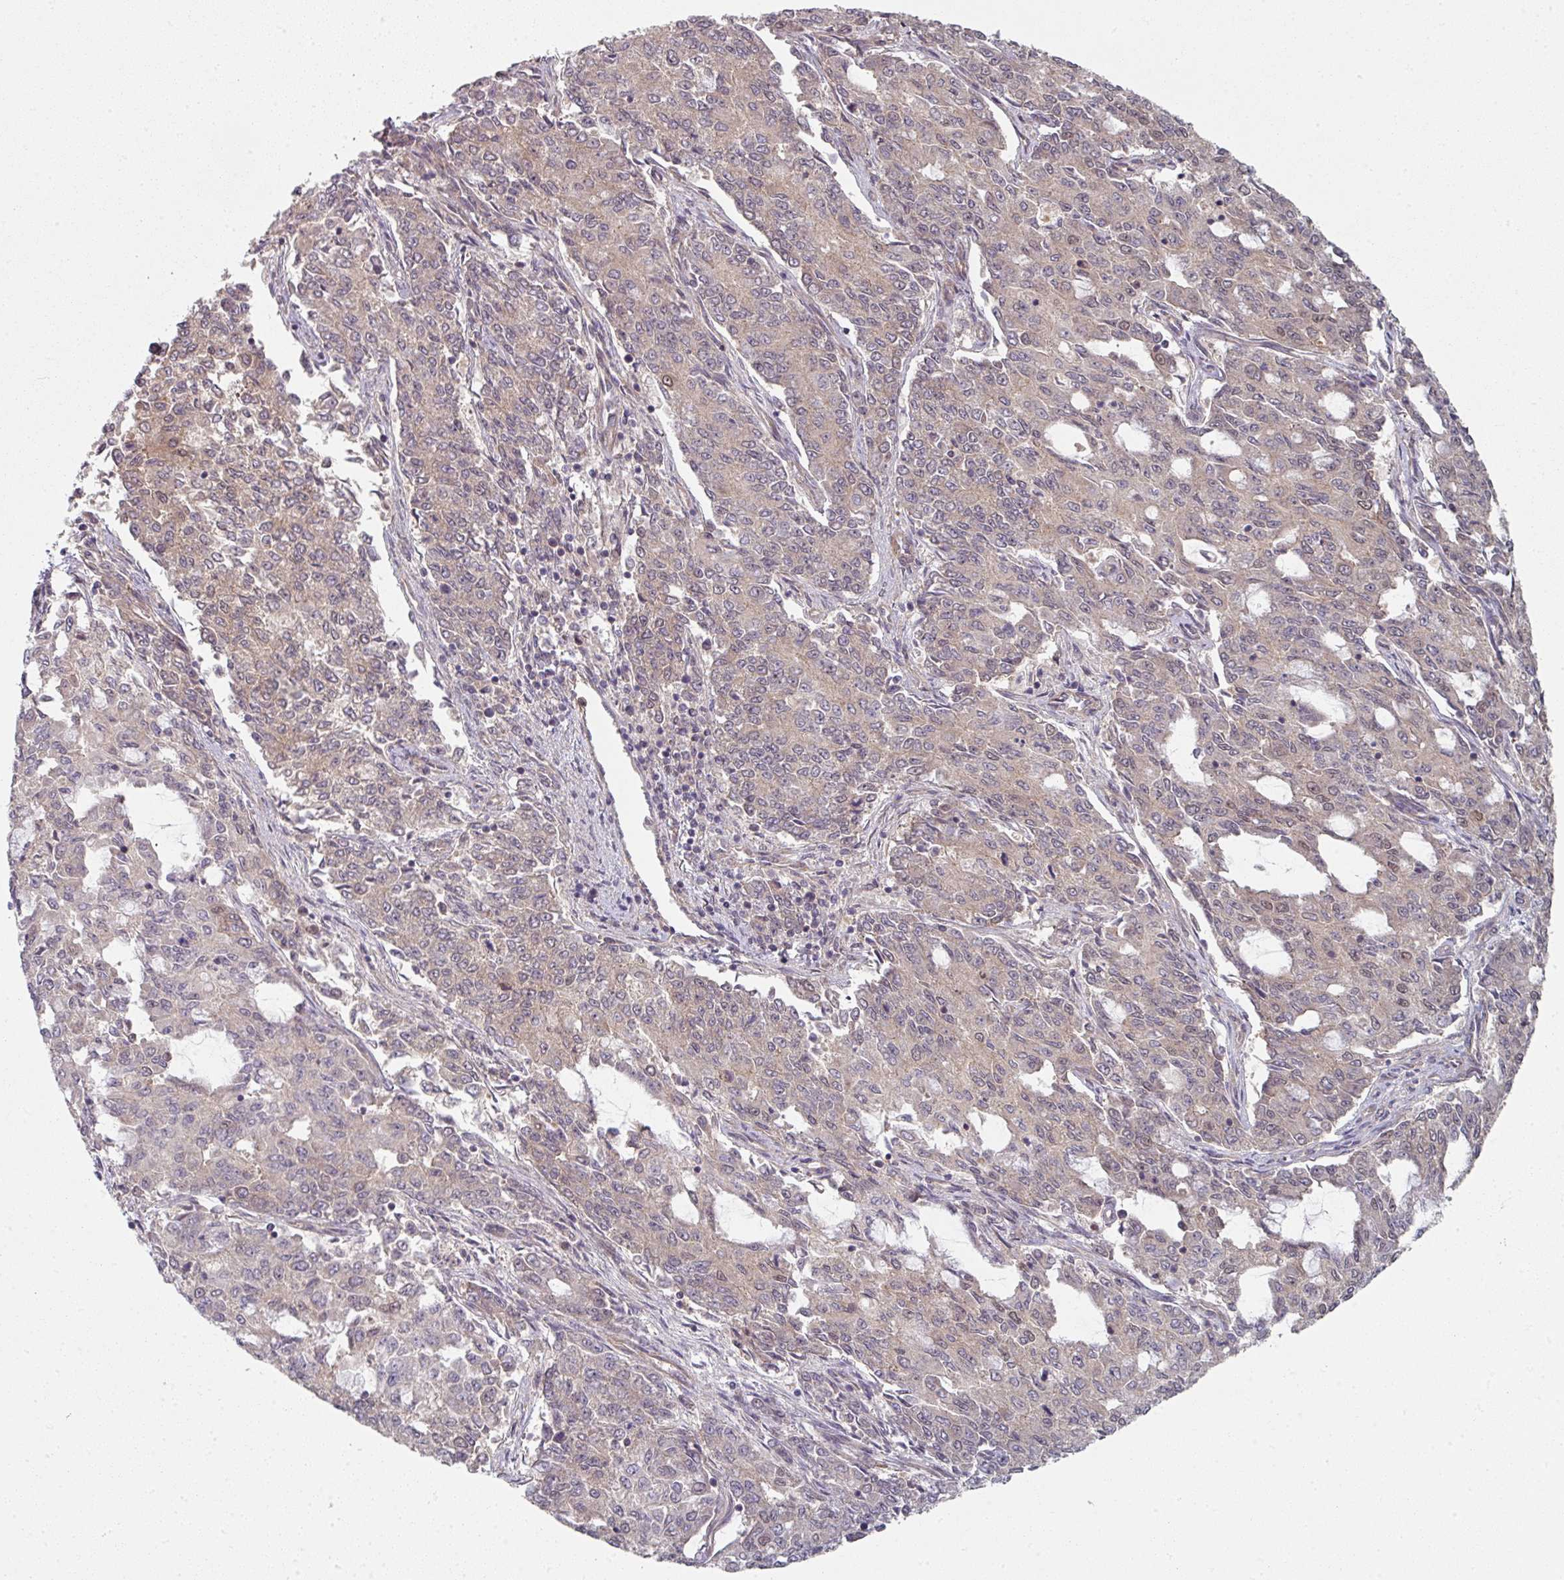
{"staining": {"intensity": "moderate", "quantity": "25%-75%", "location": "nuclear"}, "tissue": "endometrial cancer", "cell_type": "Tumor cells", "image_type": "cancer", "snomed": [{"axis": "morphology", "description": "Adenocarcinoma, NOS"}, {"axis": "topography", "description": "Endometrium"}], "caption": "Endometrial cancer tissue shows moderate nuclear expression in about 25%-75% of tumor cells", "gene": "PSME3IP1", "patient": {"sex": "female", "age": 50}}